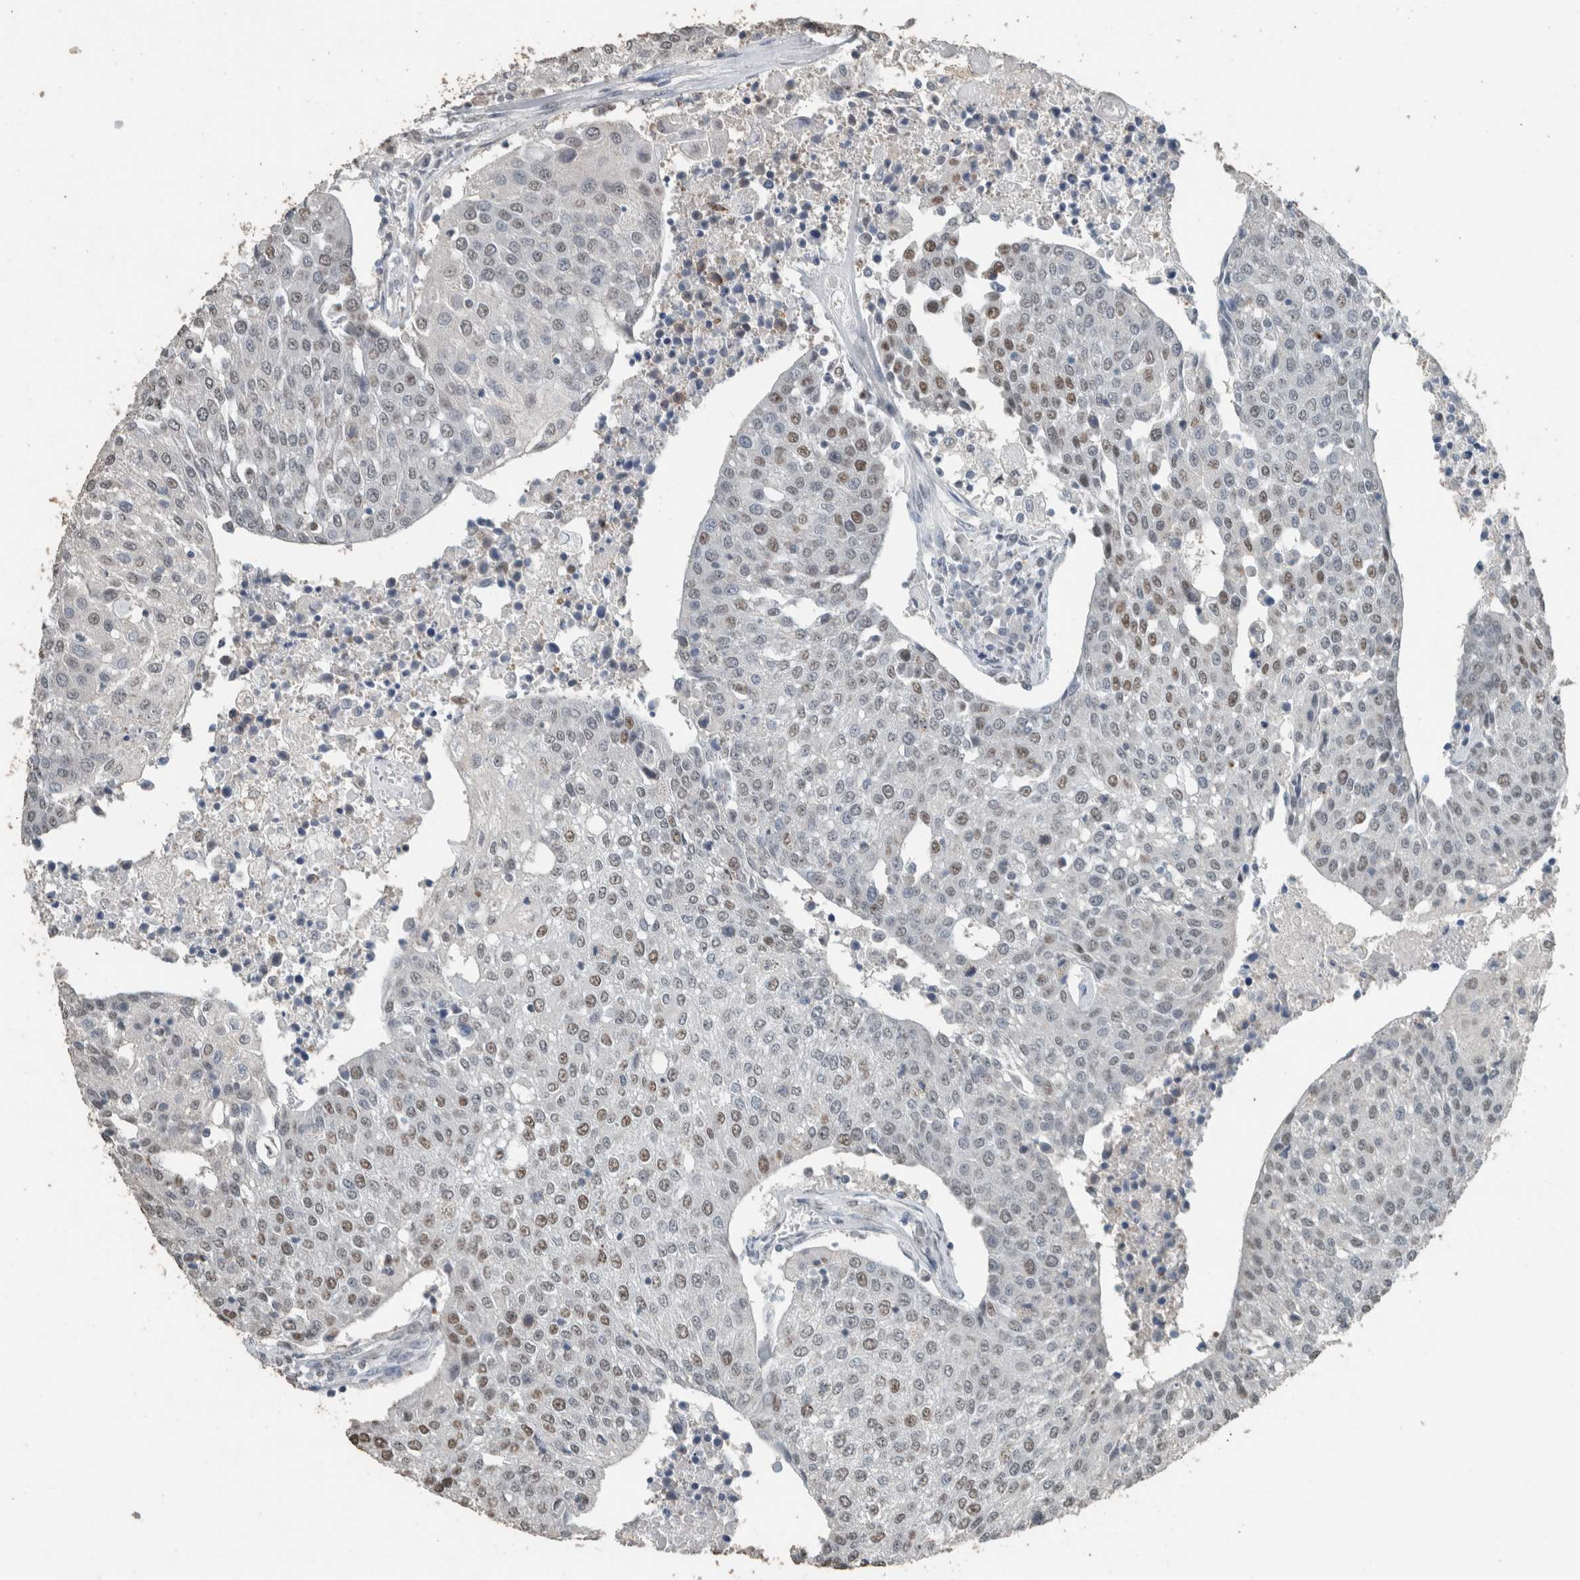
{"staining": {"intensity": "weak", "quantity": "25%-75%", "location": "nuclear"}, "tissue": "urothelial cancer", "cell_type": "Tumor cells", "image_type": "cancer", "snomed": [{"axis": "morphology", "description": "Urothelial carcinoma, High grade"}, {"axis": "topography", "description": "Urinary bladder"}], "caption": "Protein analysis of high-grade urothelial carcinoma tissue reveals weak nuclear expression in approximately 25%-75% of tumor cells.", "gene": "ACVR2B", "patient": {"sex": "female", "age": 85}}